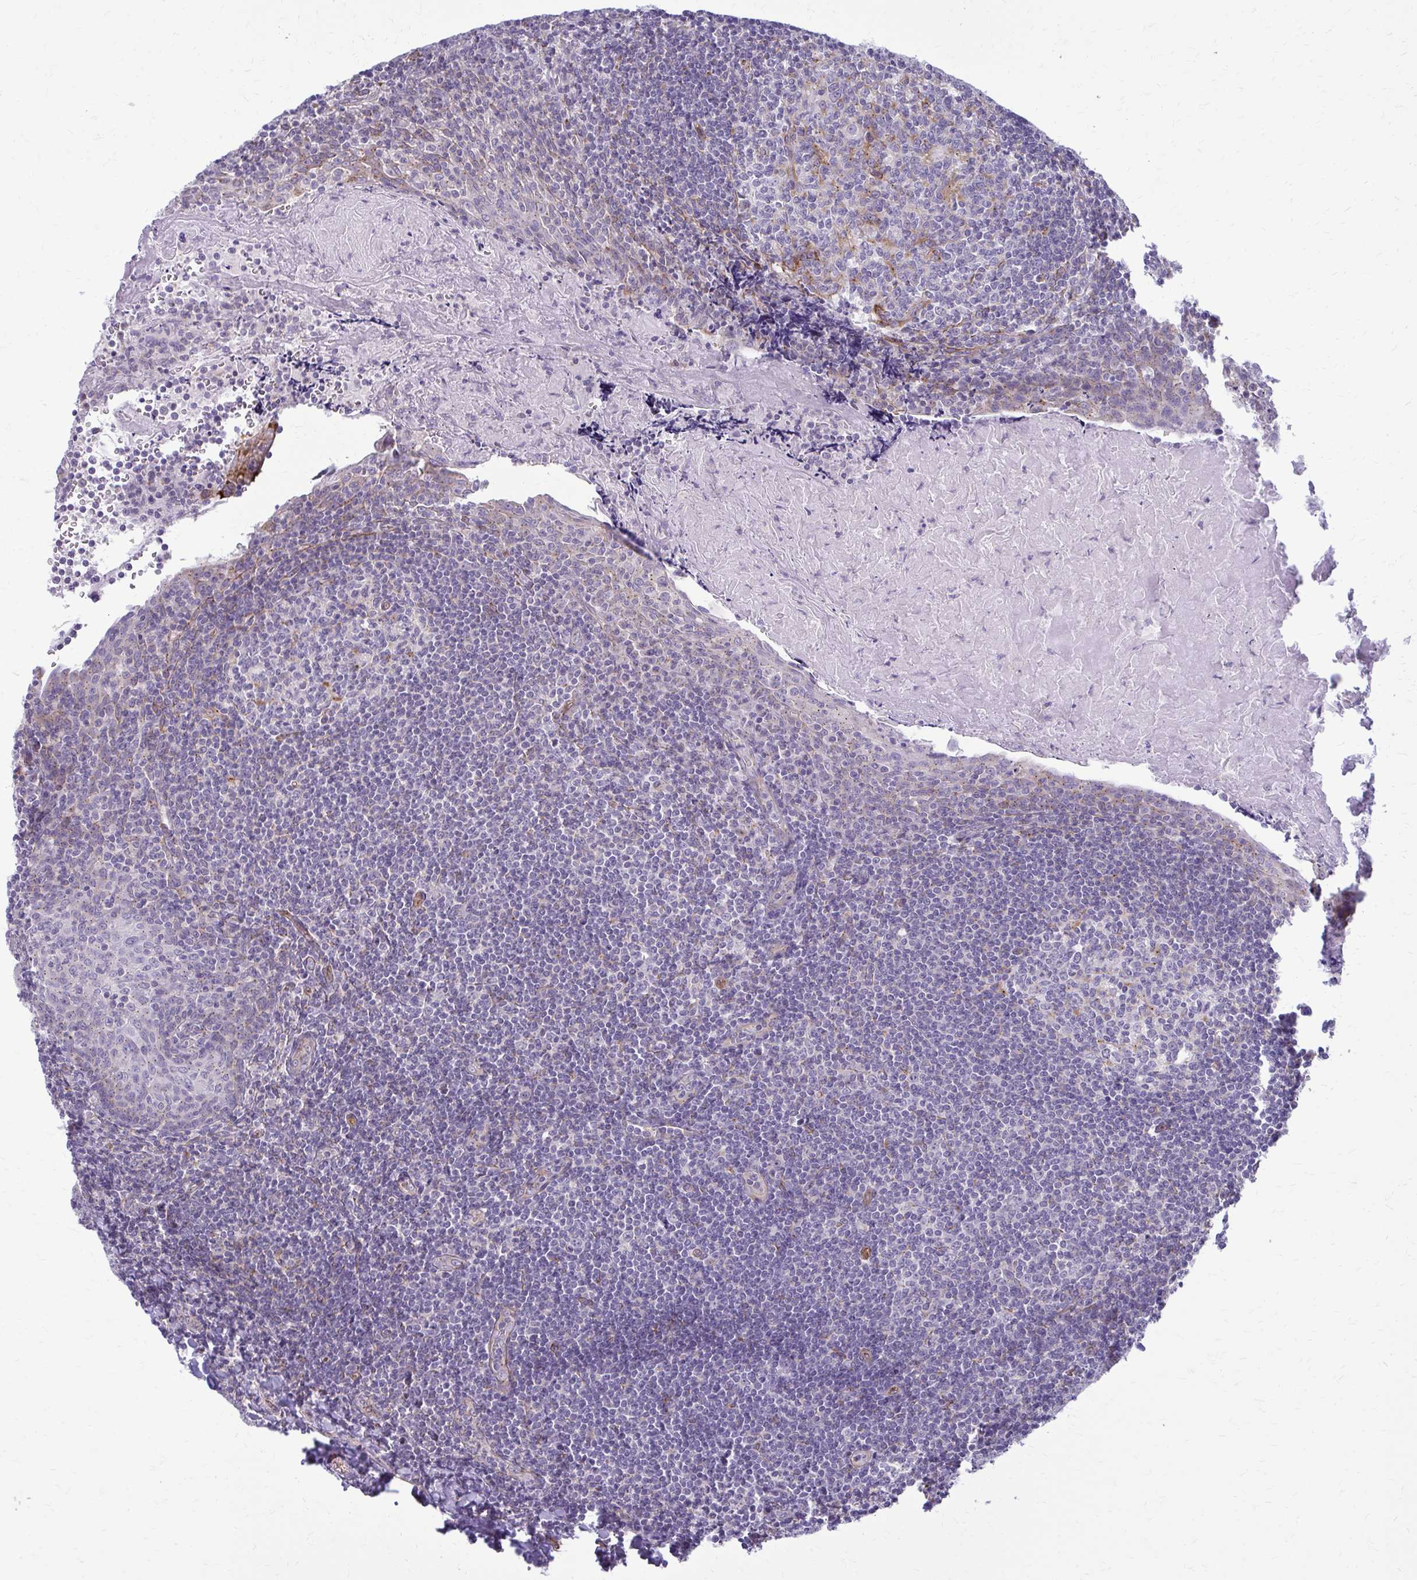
{"staining": {"intensity": "moderate", "quantity": "<25%", "location": "cytoplasmic/membranous"}, "tissue": "tonsil", "cell_type": "Germinal center cells", "image_type": "normal", "snomed": [{"axis": "morphology", "description": "Normal tissue, NOS"}, {"axis": "morphology", "description": "Inflammation, NOS"}, {"axis": "topography", "description": "Tonsil"}], "caption": "Protein expression analysis of normal tonsil reveals moderate cytoplasmic/membranous staining in approximately <25% of germinal center cells.", "gene": "DEPP1", "patient": {"sex": "female", "age": 31}}